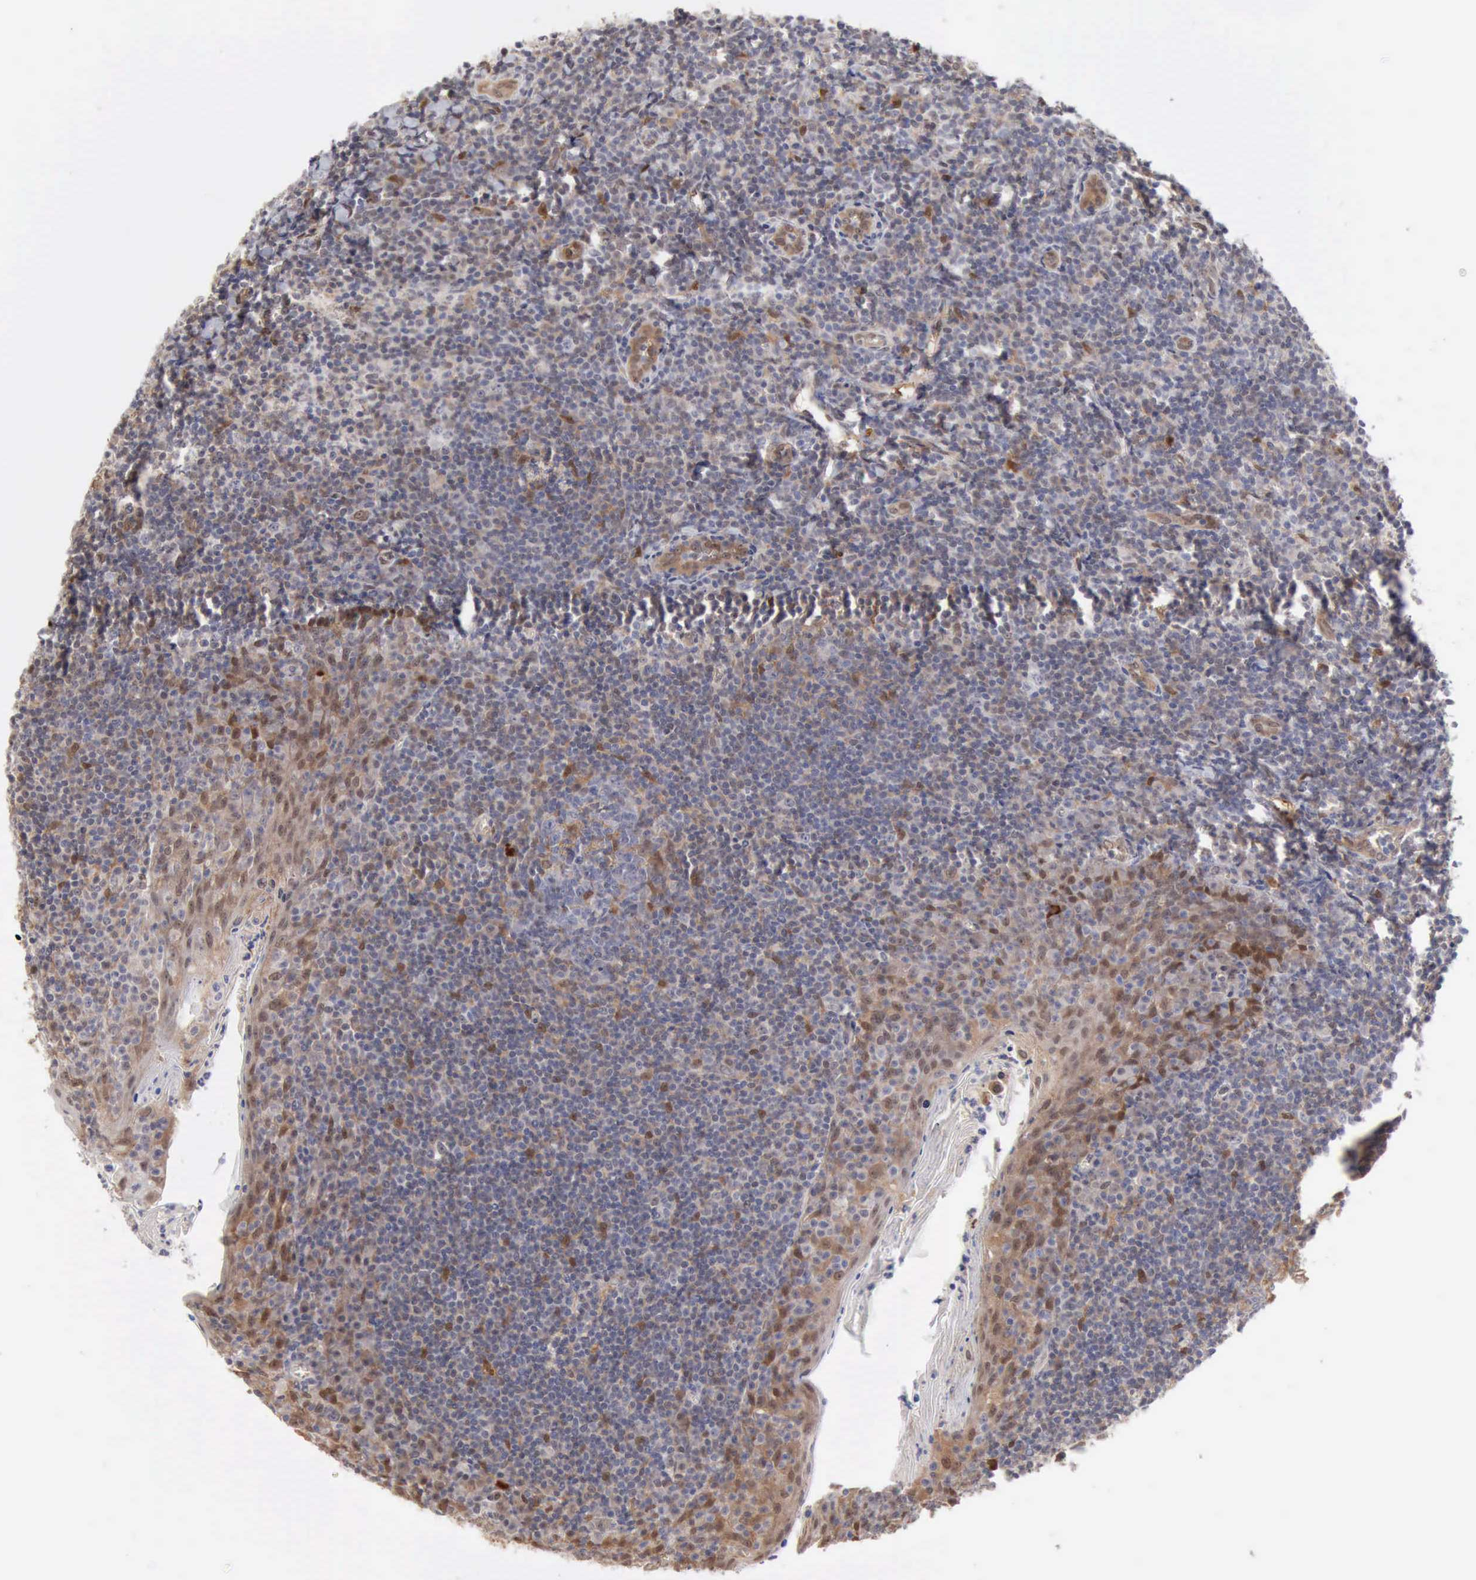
{"staining": {"intensity": "moderate", "quantity": "25%-75%", "location": "cytoplasmic/membranous"}, "tissue": "tonsil", "cell_type": "Germinal center cells", "image_type": "normal", "snomed": [{"axis": "morphology", "description": "Normal tissue, NOS"}, {"axis": "topography", "description": "Tonsil"}], "caption": "Tonsil stained with a brown dye reveals moderate cytoplasmic/membranous positive staining in approximately 25%-75% of germinal center cells.", "gene": "PTGR2", "patient": {"sex": "male", "age": 31}}